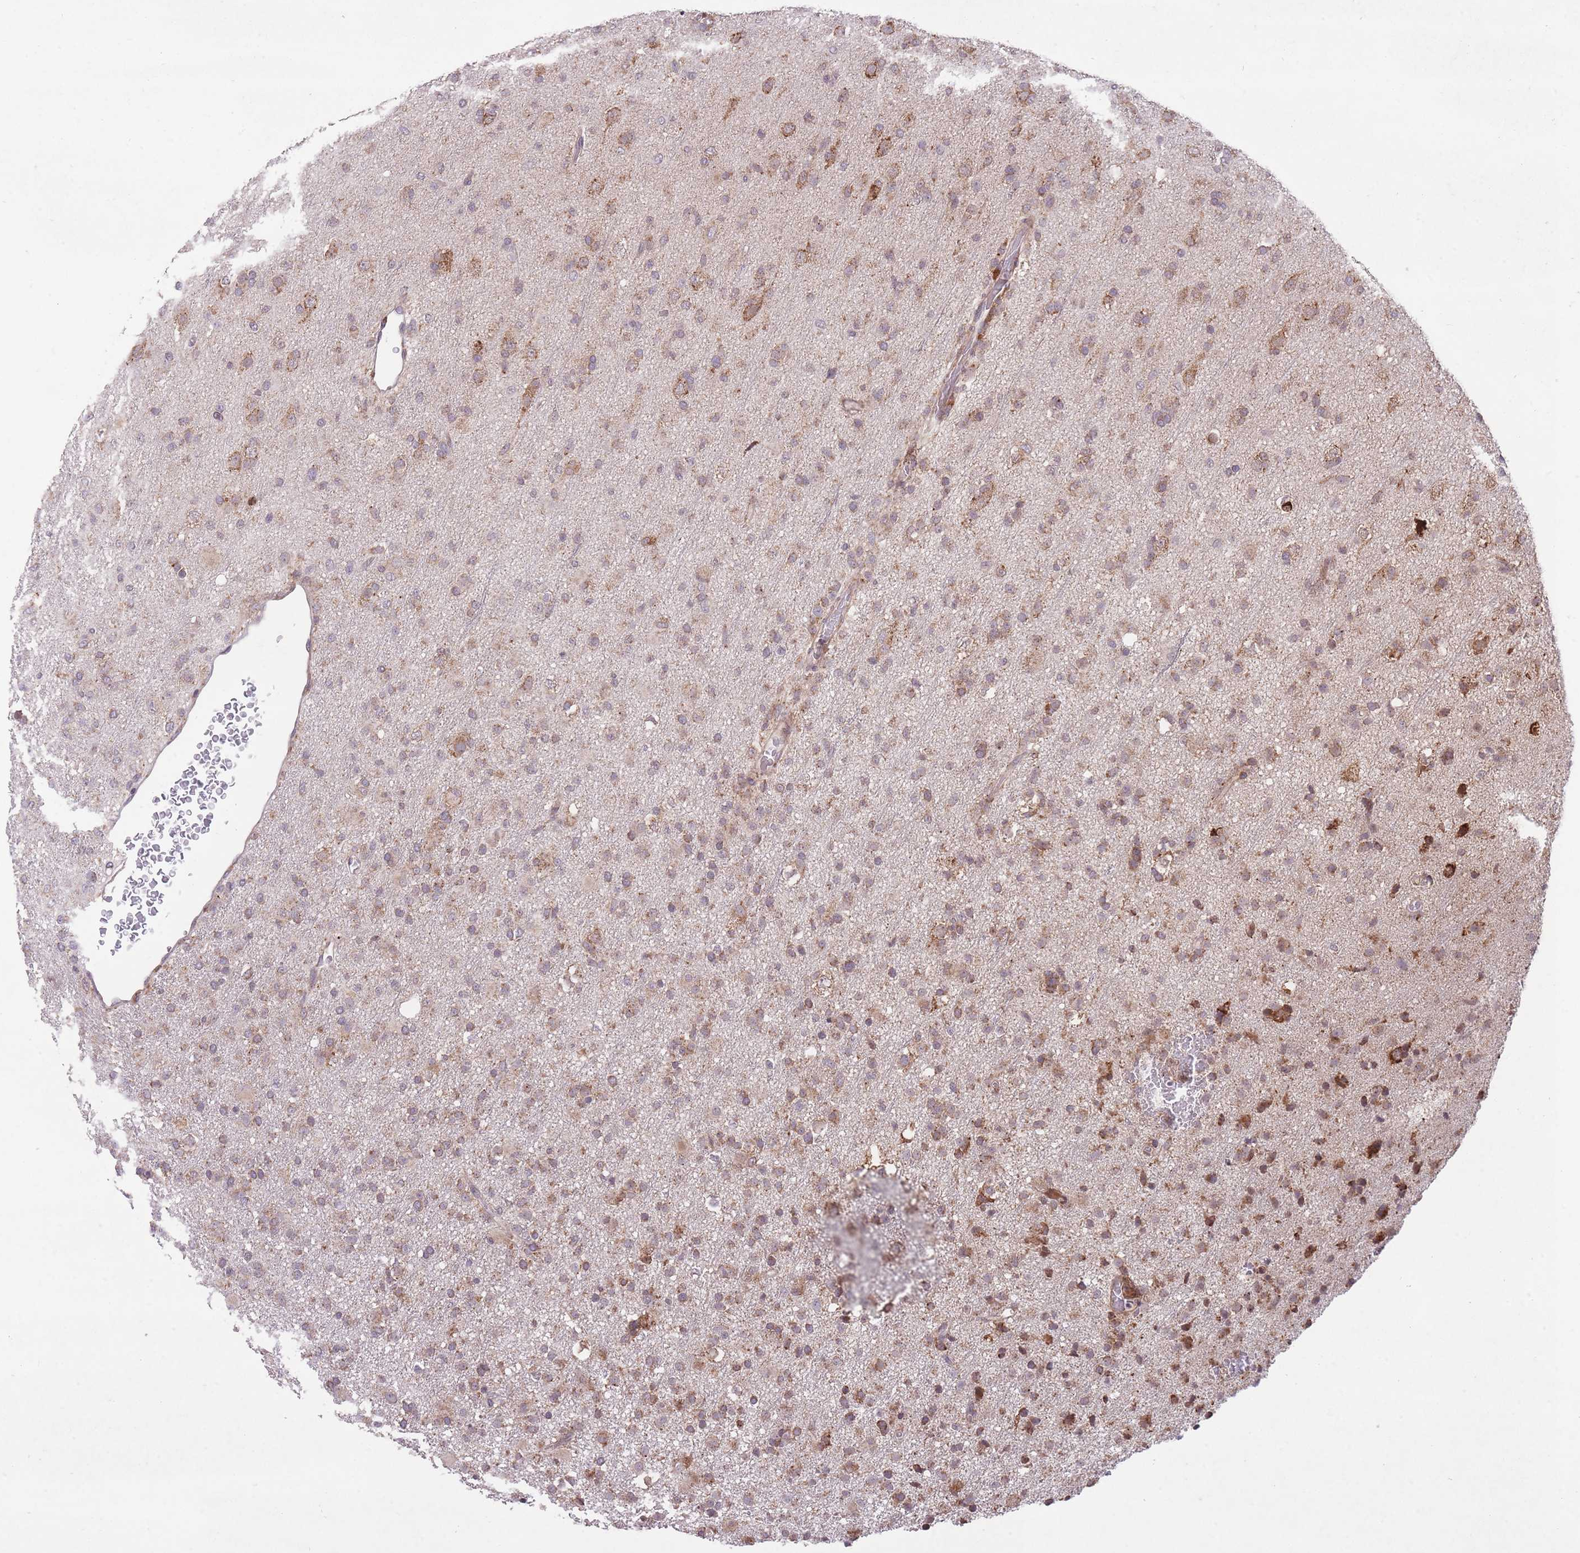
{"staining": {"intensity": "moderate", "quantity": "25%-75%", "location": "cytoplasmic/membranous"}, "tissue": "glioma", "cell_type": "Tumor cells", "image_type": "cancer", "snomed": [{"axis": "morphology", "description": "Glioma, malignant, Low grade"}, {"axis": "topography", "description": "Brain"}], "caption": "High-power microscopy captured an IHC photomicrograph of malignant glioma (low-grade), revealing moderate cytoplasmic/membranous positivity in about 25%-75% of tumor cells.", "gene": "TTLL3", "patient": {"sex": "male", "age": 65}}